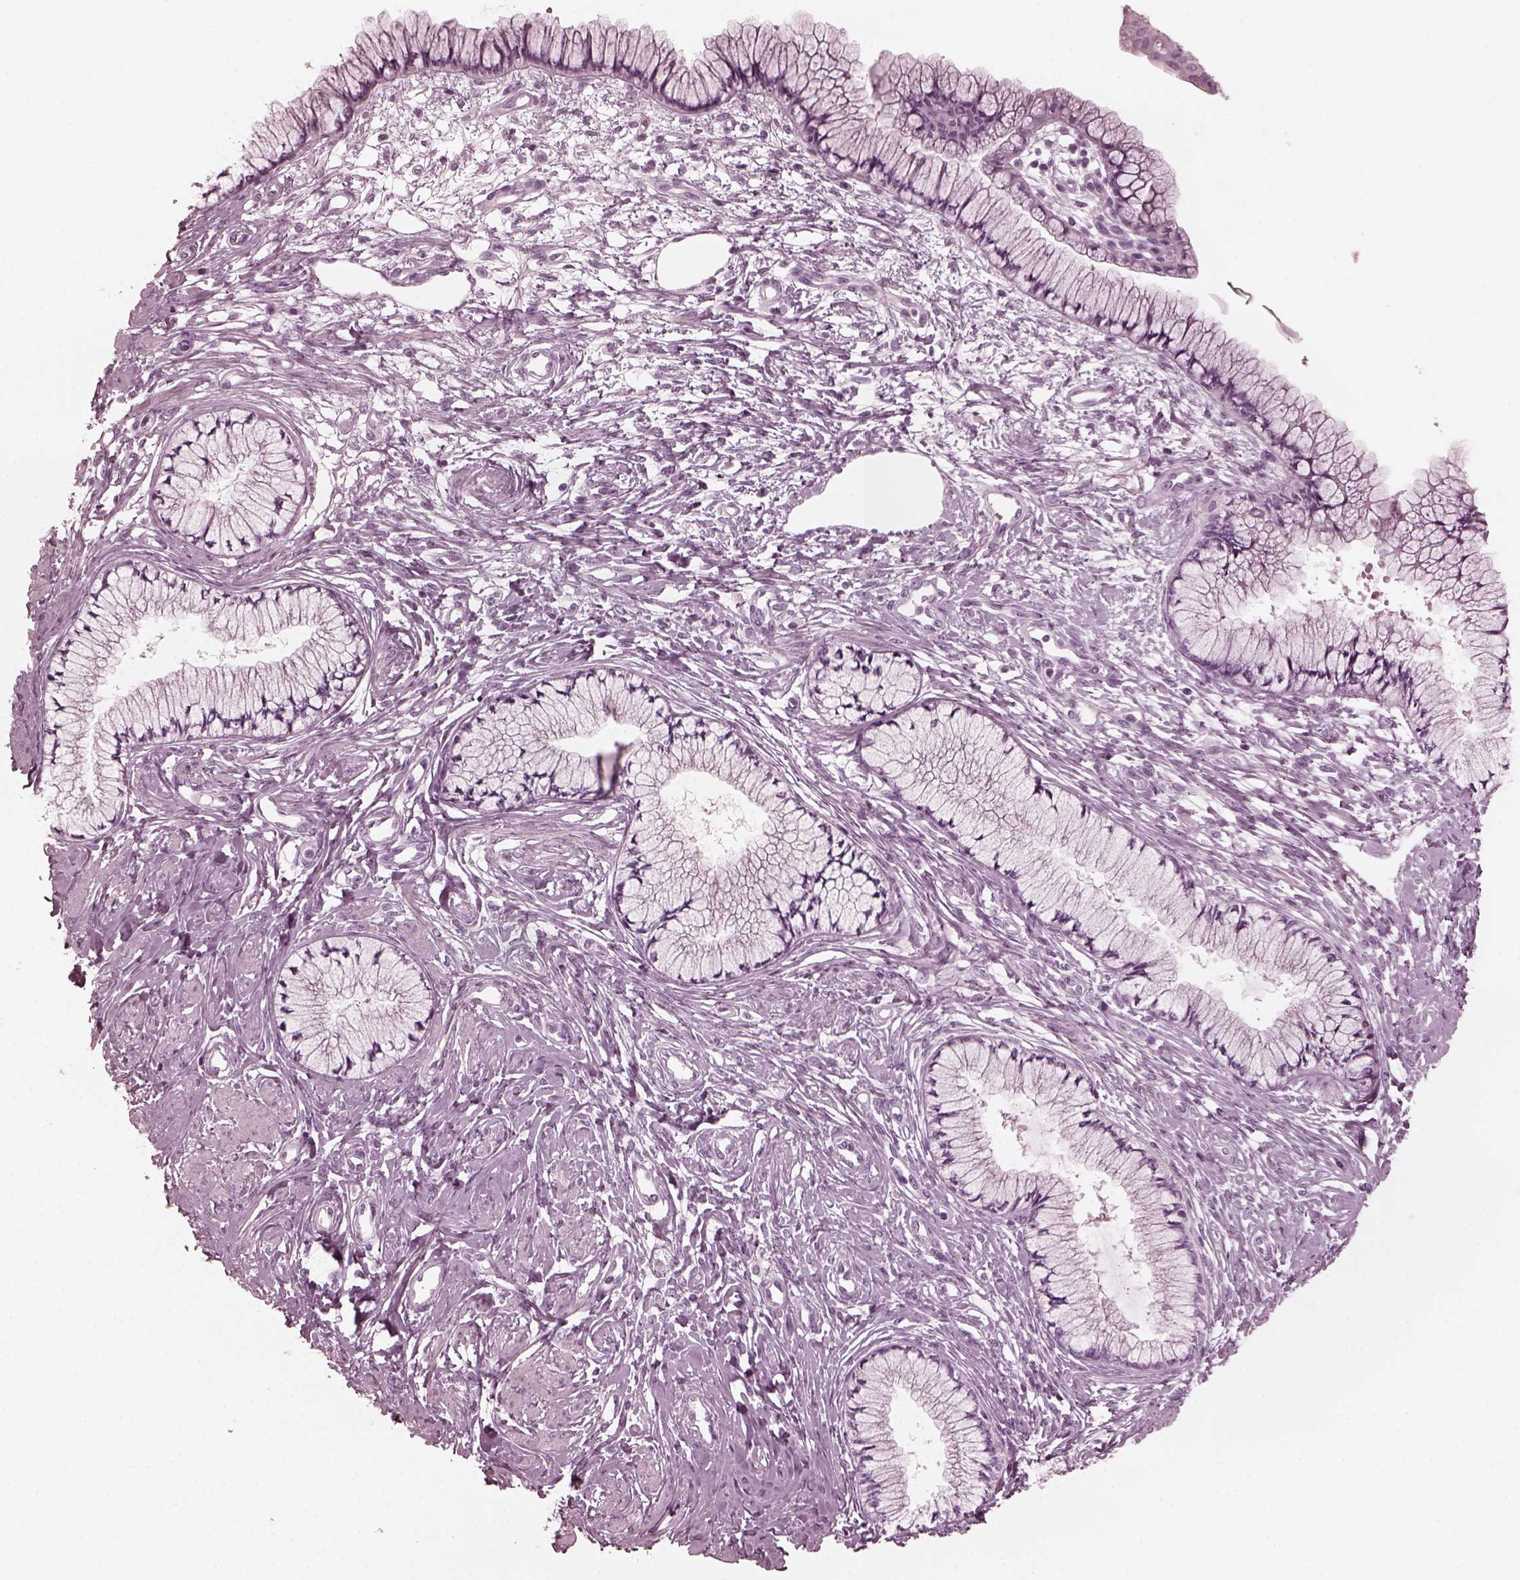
{"staining": {"intensity": "negative", "quantity": "none", "location": "none"}, "tissue": "cervix", "cell_type": "Glandular cells", "image_type": "normal", "snomed": [{"axis": "morphology", "description": "Normal tissue, NOS"}, {"axis": "topography", "description": "Cervix"}], "caption": "Micrograph shows no protein staining in glandular cells of benign cervix. The staining is performed using DAB (3,3'-diaminobenzidine) brown chromogen with nuclei counter-stained in using hematoxylin.", "gene": "GRM6", "patient": {"sex": "female", "age": 37}}